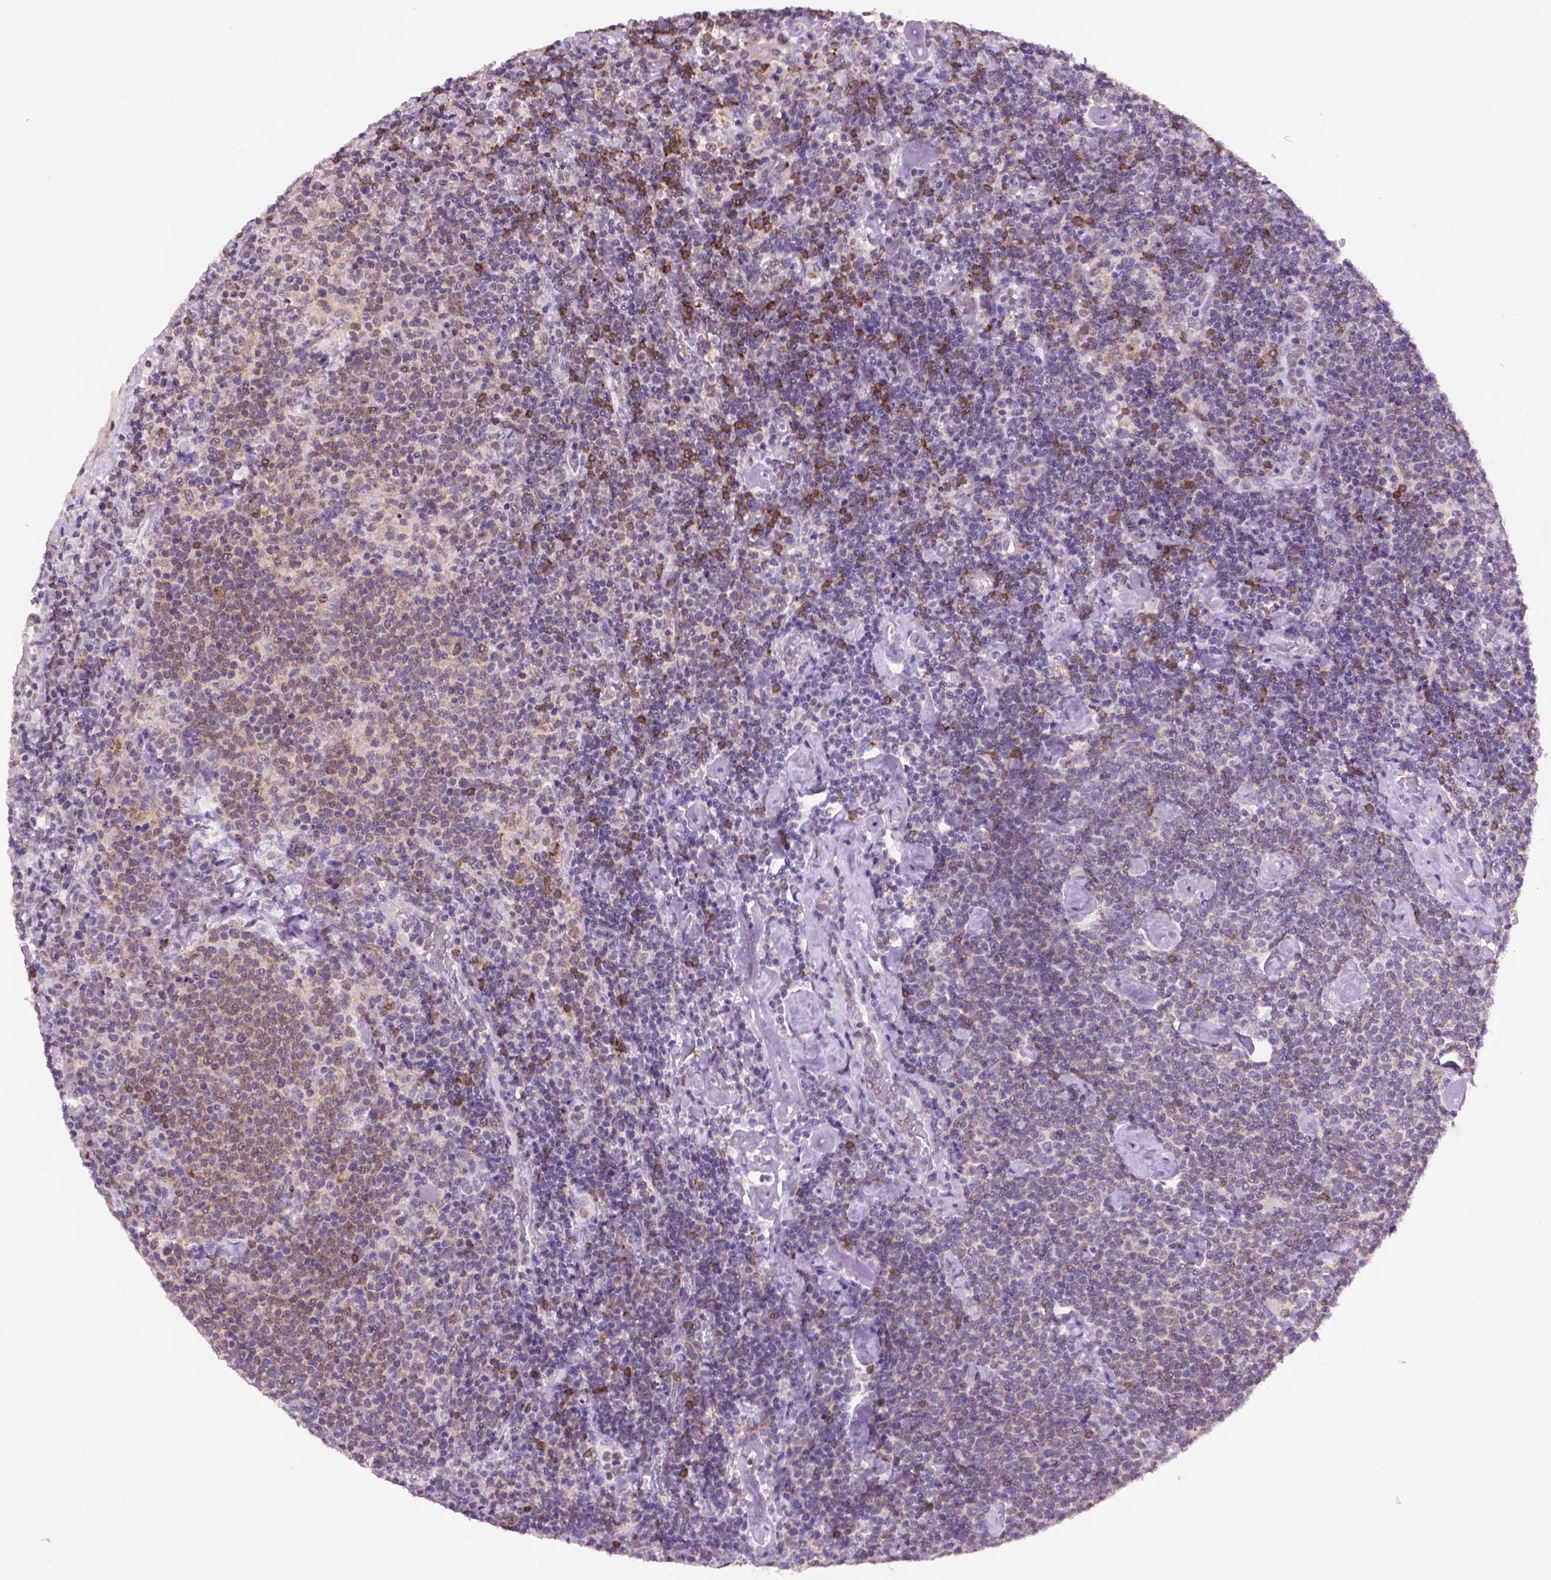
{"staining": {"intensity": "negative", "quantity": "none", "location": "none"}, "tissue": "lymphoma", "cell_type": "Tumor cells", "image_type": "cancer", "snomed": [{"axis": "morphology", "description": "Malignant lymphoma, non-Hodgkin's type, High grade"}, {"axis": "topography", "description": "Lymph node"}], "caption": "This image is of high-grade malignant lymphoma, non-Hodgkin's type stained with immunohistochemistry (IHC) to label a protein in brown with the nuclei are counter-stained blue. There is no staining in tumor cells.", "gene": "PTPN6", "patient": {"sex": "male", "age": 61}}